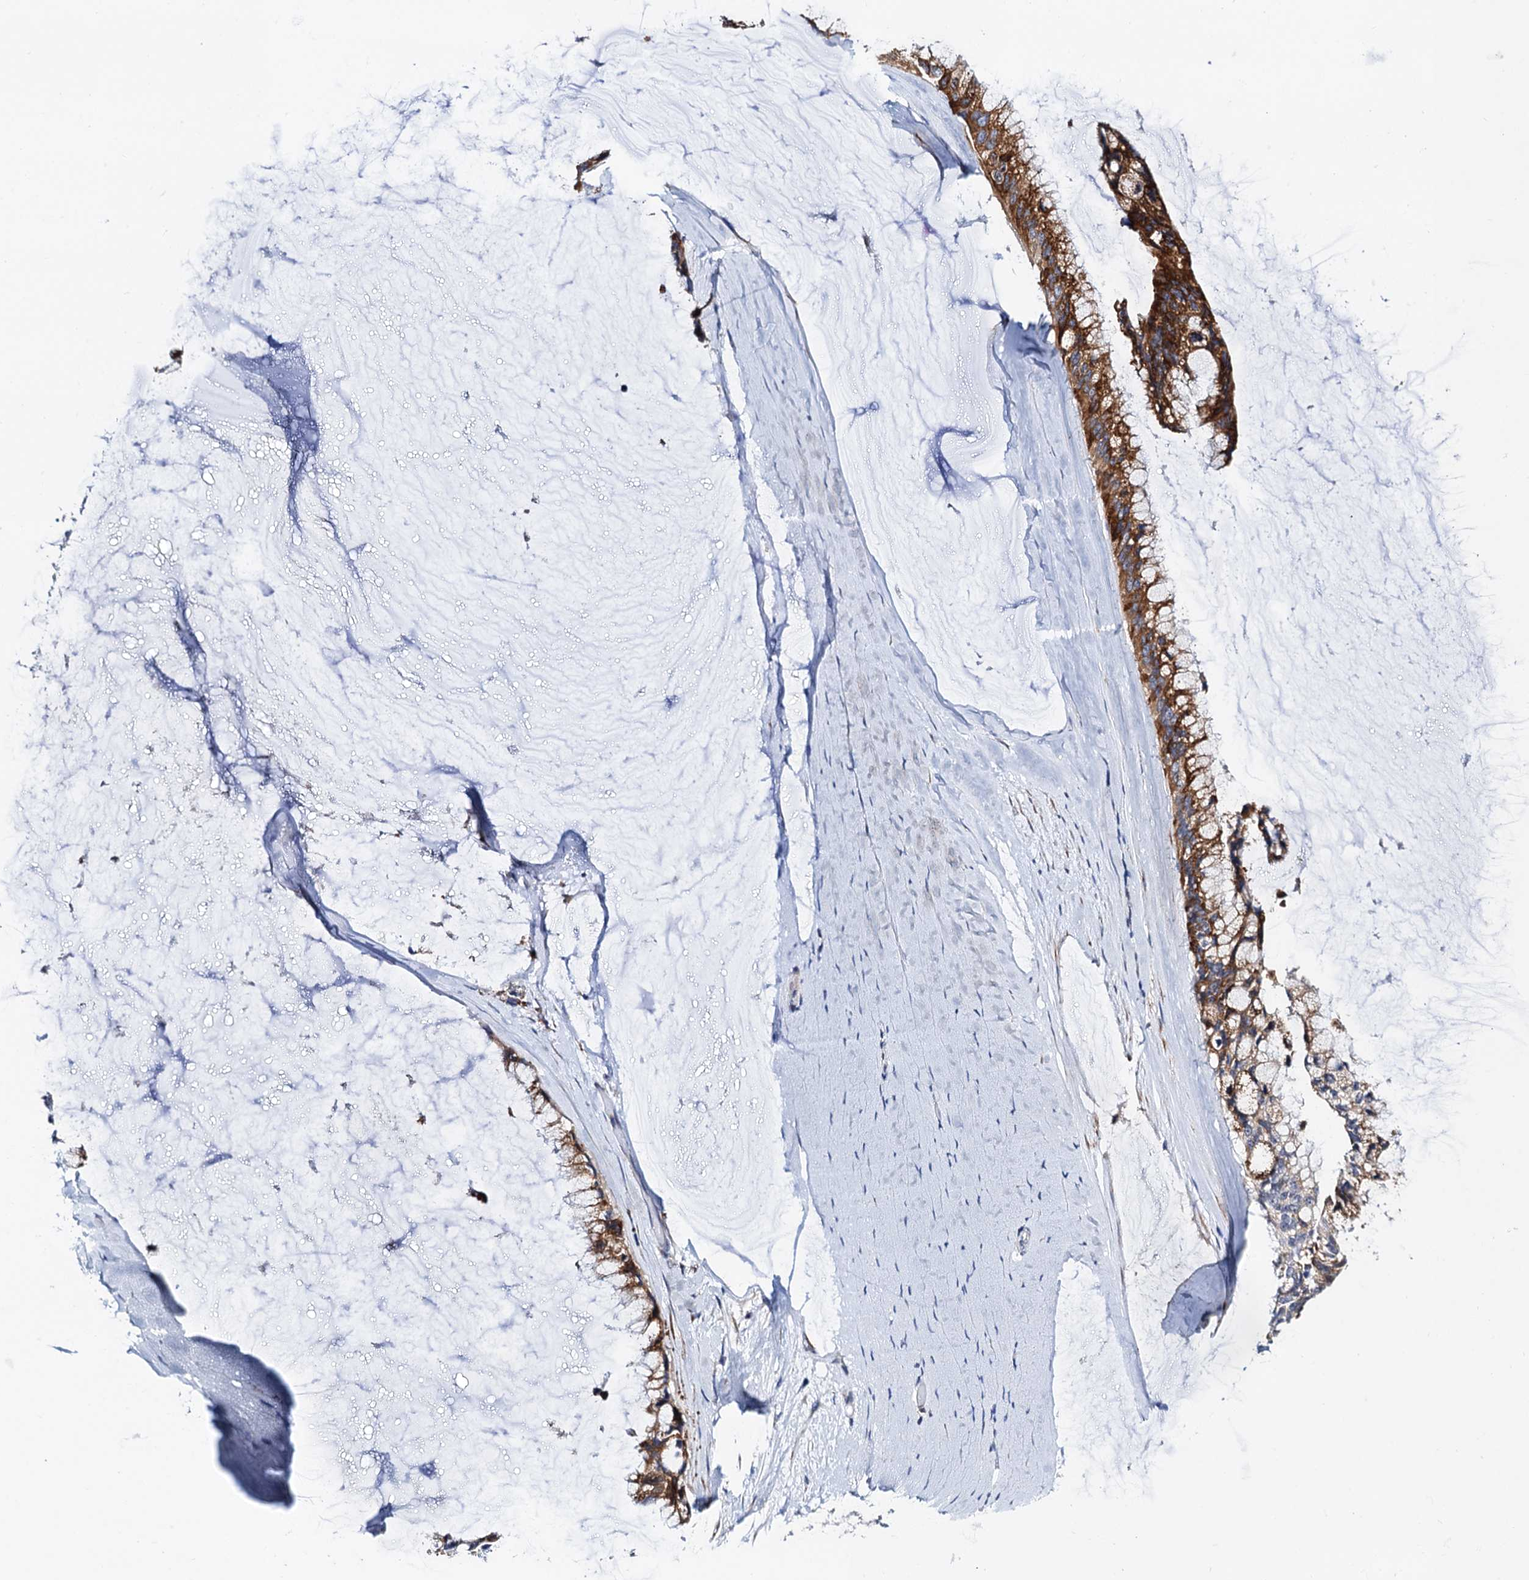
{"staining": {"intensity": "moderate", "quantity": ">75%", "location": "cytoplasmic/membranous"}, "tissue": "ovarian cancer", "cell_type": "Tumor cells", "image_type": "cancer", "snomed": [{"axis": "morphology", "description": "Cystadenocarcinoma, mucinous, NOS"}, {"axis": "topography", "description": "Ovary"}], "caption": "A high-resolution image shows IHC staining of ovarian cancer (mucinous cystadenocarcinoma), which shows moderate cytoplasmic/membranous staining in about >75% of tumor cells.", "gene": "SLC7A10", "patient": {"sex": "female", "age": 39}}